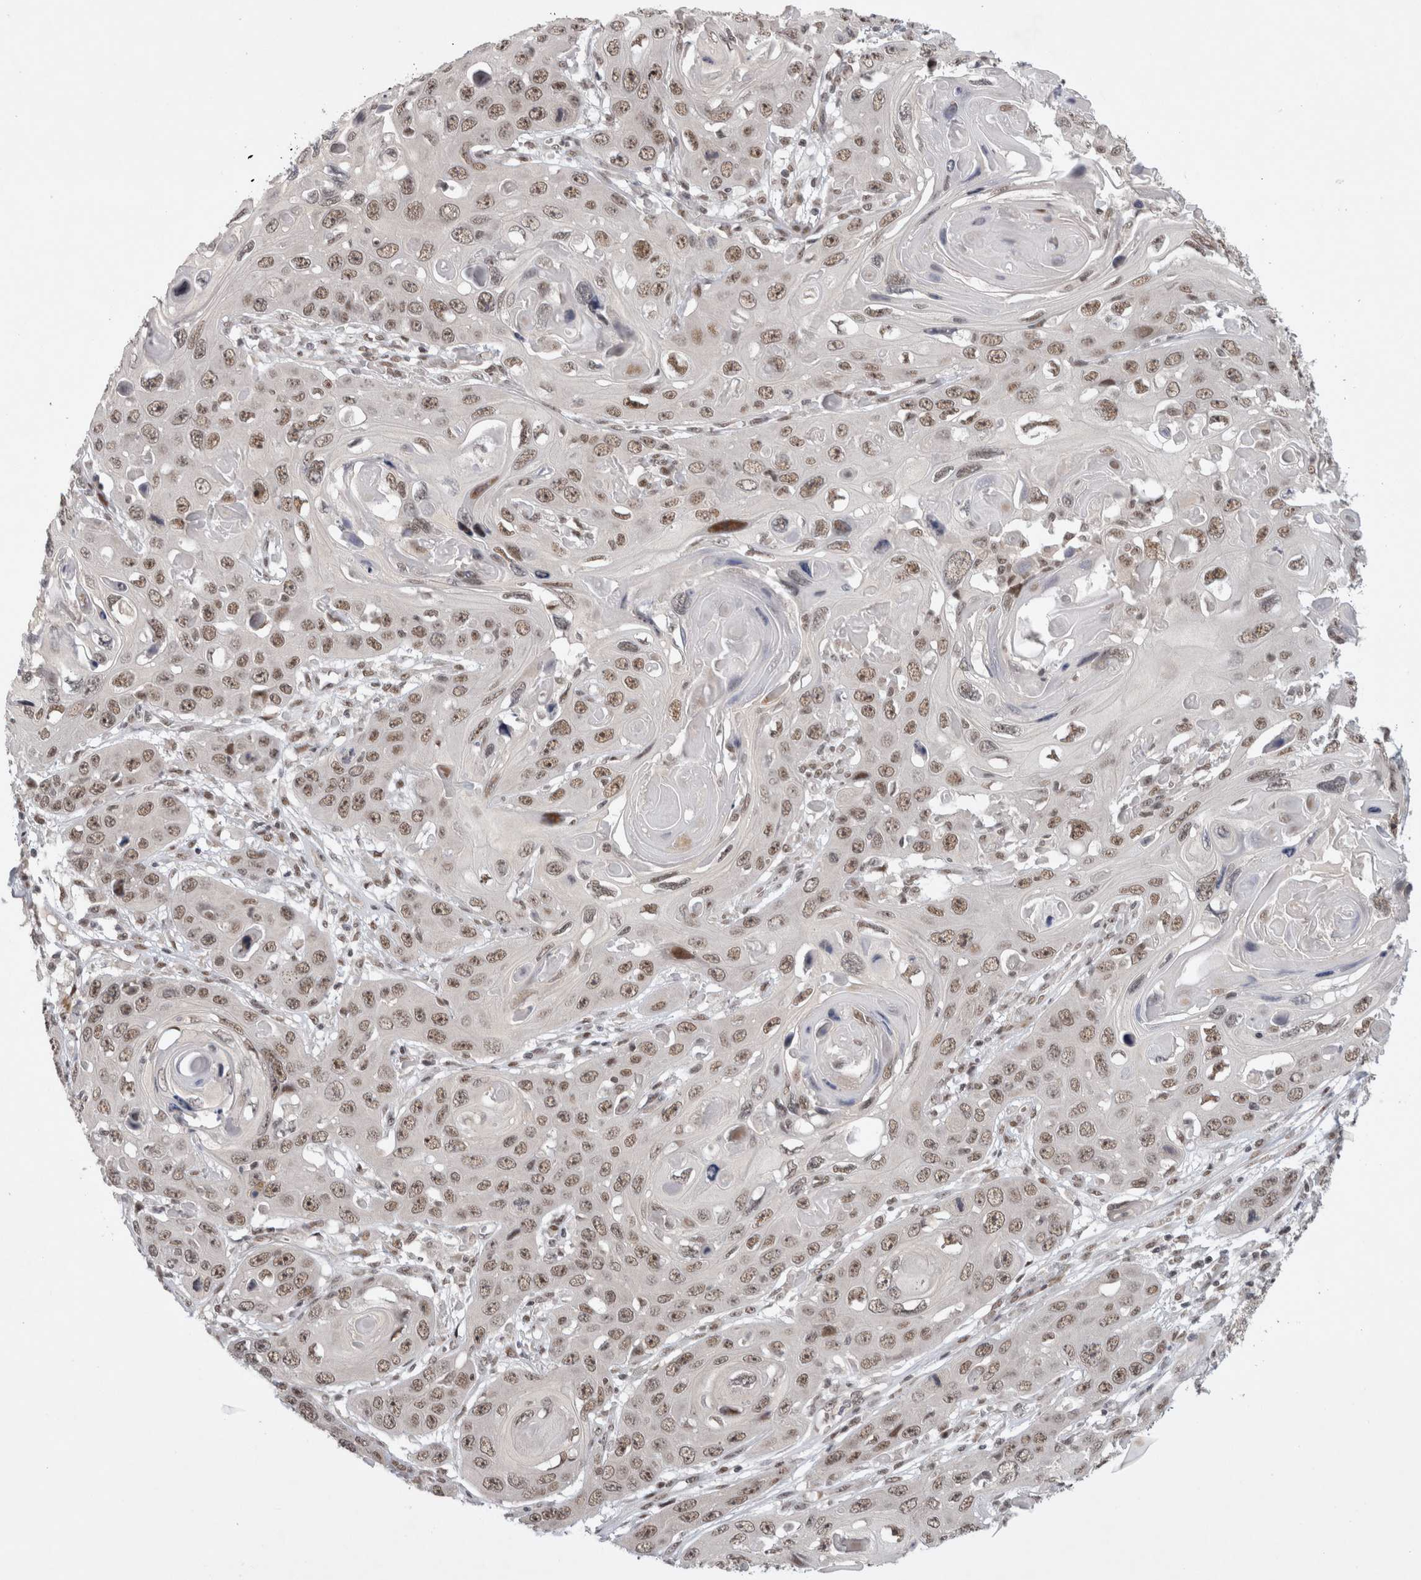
{"staining": {"intensity": "moderate", "quantity": ">75%", "location": "nuclear"}, "tissue": "skin cancer", "cell_type": "Tumor cells", "image_type": "cancer", "snomed": [{"axis": "morphology", "description": "Squamous cell carcinoma, NOS"}, {"axis": "topography", "description": "Skin"}], "caption": "Human skin squamous cell carcinoma stained with a protein marker shows moderate staining in tumor cells.", "gene": "HESX1", "patient": {"sex": "male", "age": 55}}